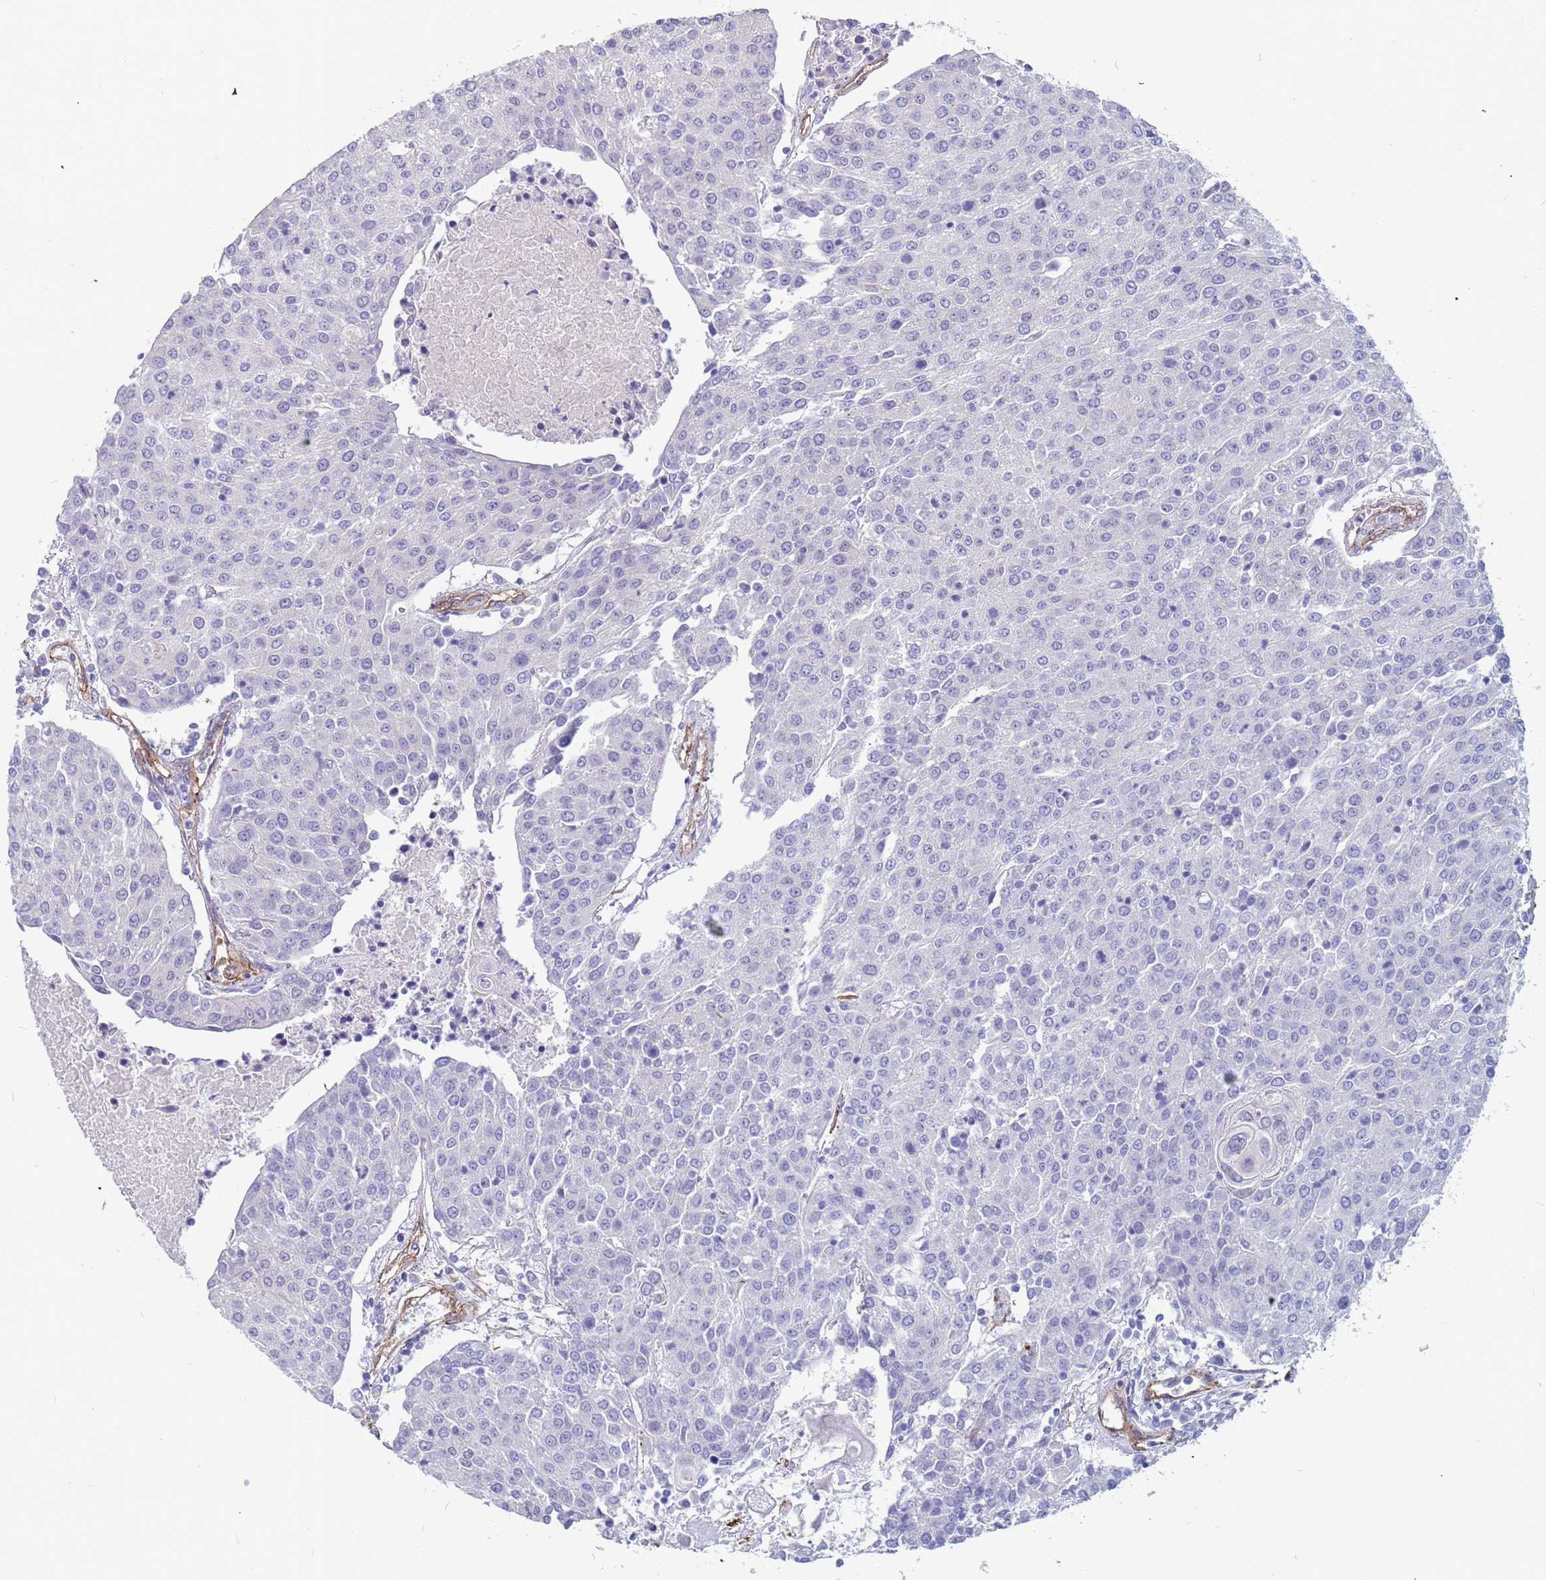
{"staining": {"intensity": "negative", "quantity": "none", "location": "none"}, "tissue": "urothelial cancer", "cell_type": "Tumor cells", "image_type": "cancer", "snomed": [{"axis": "morphology", "description": "Urothelial carcinoma, High grade"}, {"axis": "topography", "description": "Urinary bladder"}], "caption": "Immunohistochemical staining of human urothelial cancer demonstrates no significant positivity in tumor cells.", "gene": "EHD2", "patient": {"sex": "female", "age": 85}}